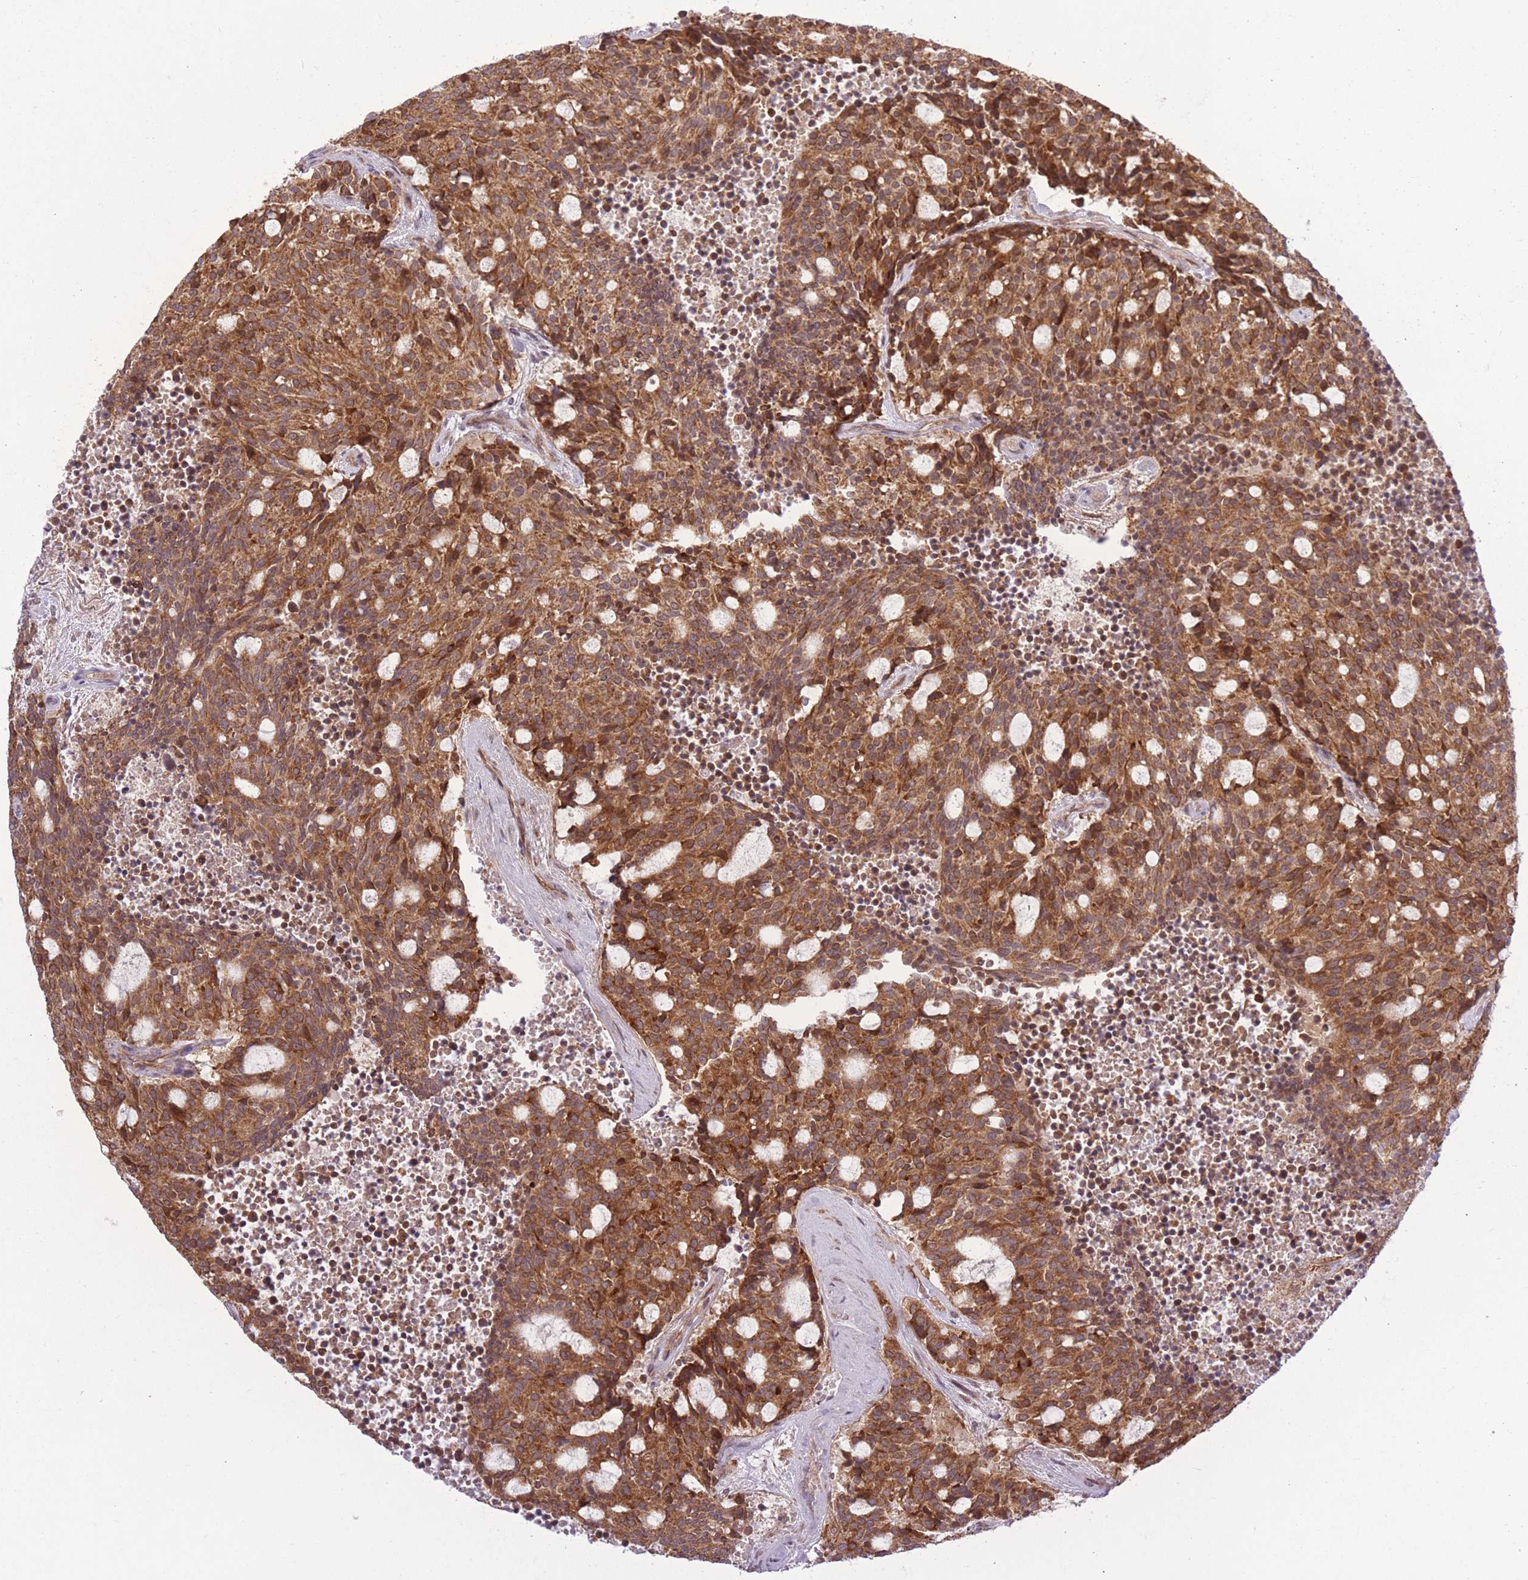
{"staining": {"intensity": "moderate", "quantity": ">75%", "location": "cytoplasmic/membranous"}, "tissue": "carcinoid", "cell_type": "Tumor cells", "image_type": "cancer", "snomed": [{"axis": "morphology", "description": "Carcinoid, malignant, NOS"}, {"axis": "topography", "description": "Pancreas"}], "caption": "Malignant carcinoid was stained to show a protein in brown. There is medium levels of moderate cytoplasmic/membranous staining in about >75% of tumor cells.", "gene": "ZNF391", "patient": {"sex": "female", "age": 54}}